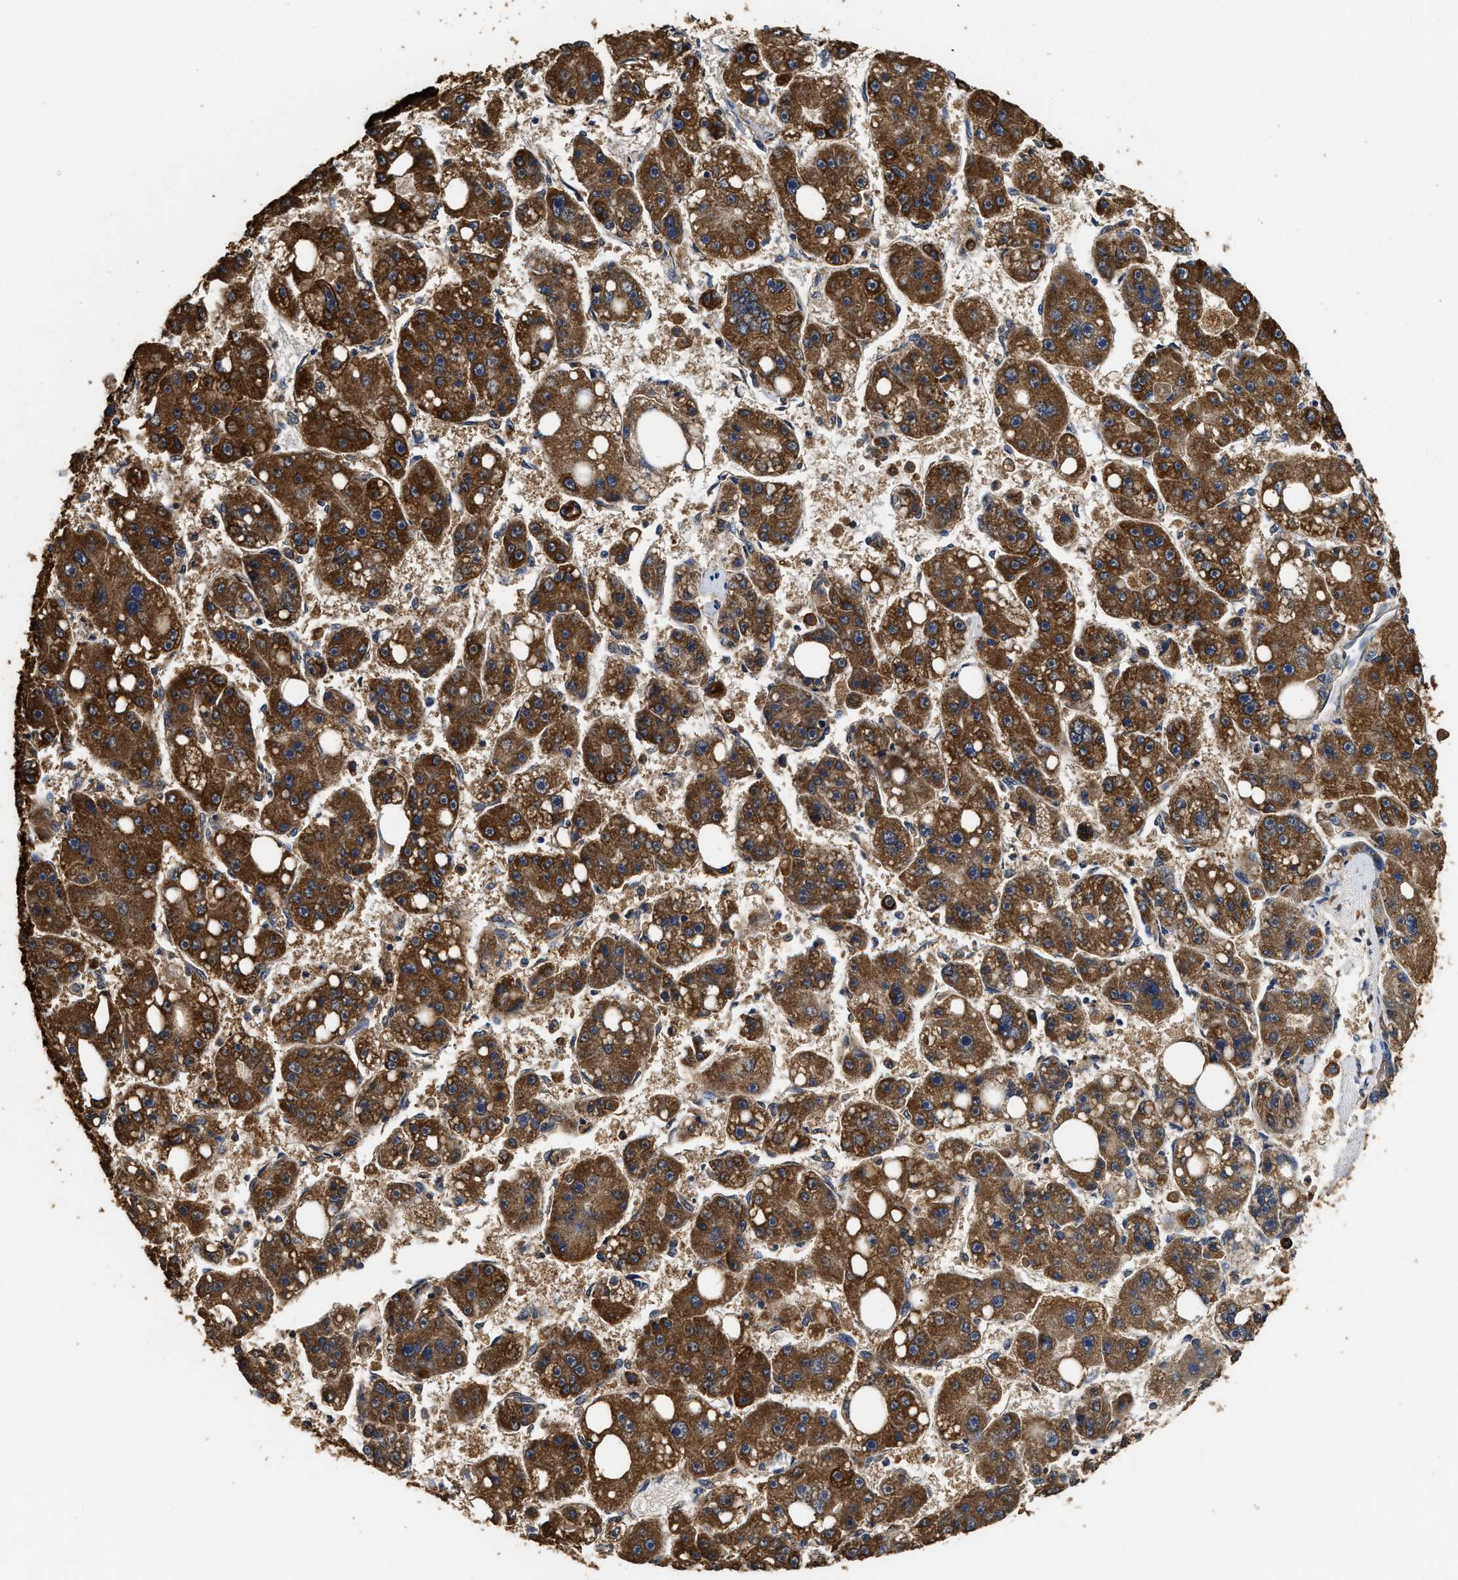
{"staining": {"intensity": "strong", "quantity": ">75%", "location": "cytoplasmic/membranous"}, "tissue": "liver cancer", "cell_type": "Tumor cells", "image_type": "cancer", "snomed": [{"axis": "morphology", "description": "Carcinoma, Hepatocellular, NOS"}, {"axis": "topography", "description": "Liver"}], "caption": "This micrograph demonstrates liver cancer stained with immunohistochemistry to label a protein in brown. The cytoplasmic/membranous of tumor cells show strong positivity for the protein. Nuclei are counter-stained blue.", "gene": "CTNNA1", "patient": {"sex": "female", "age": 61}}